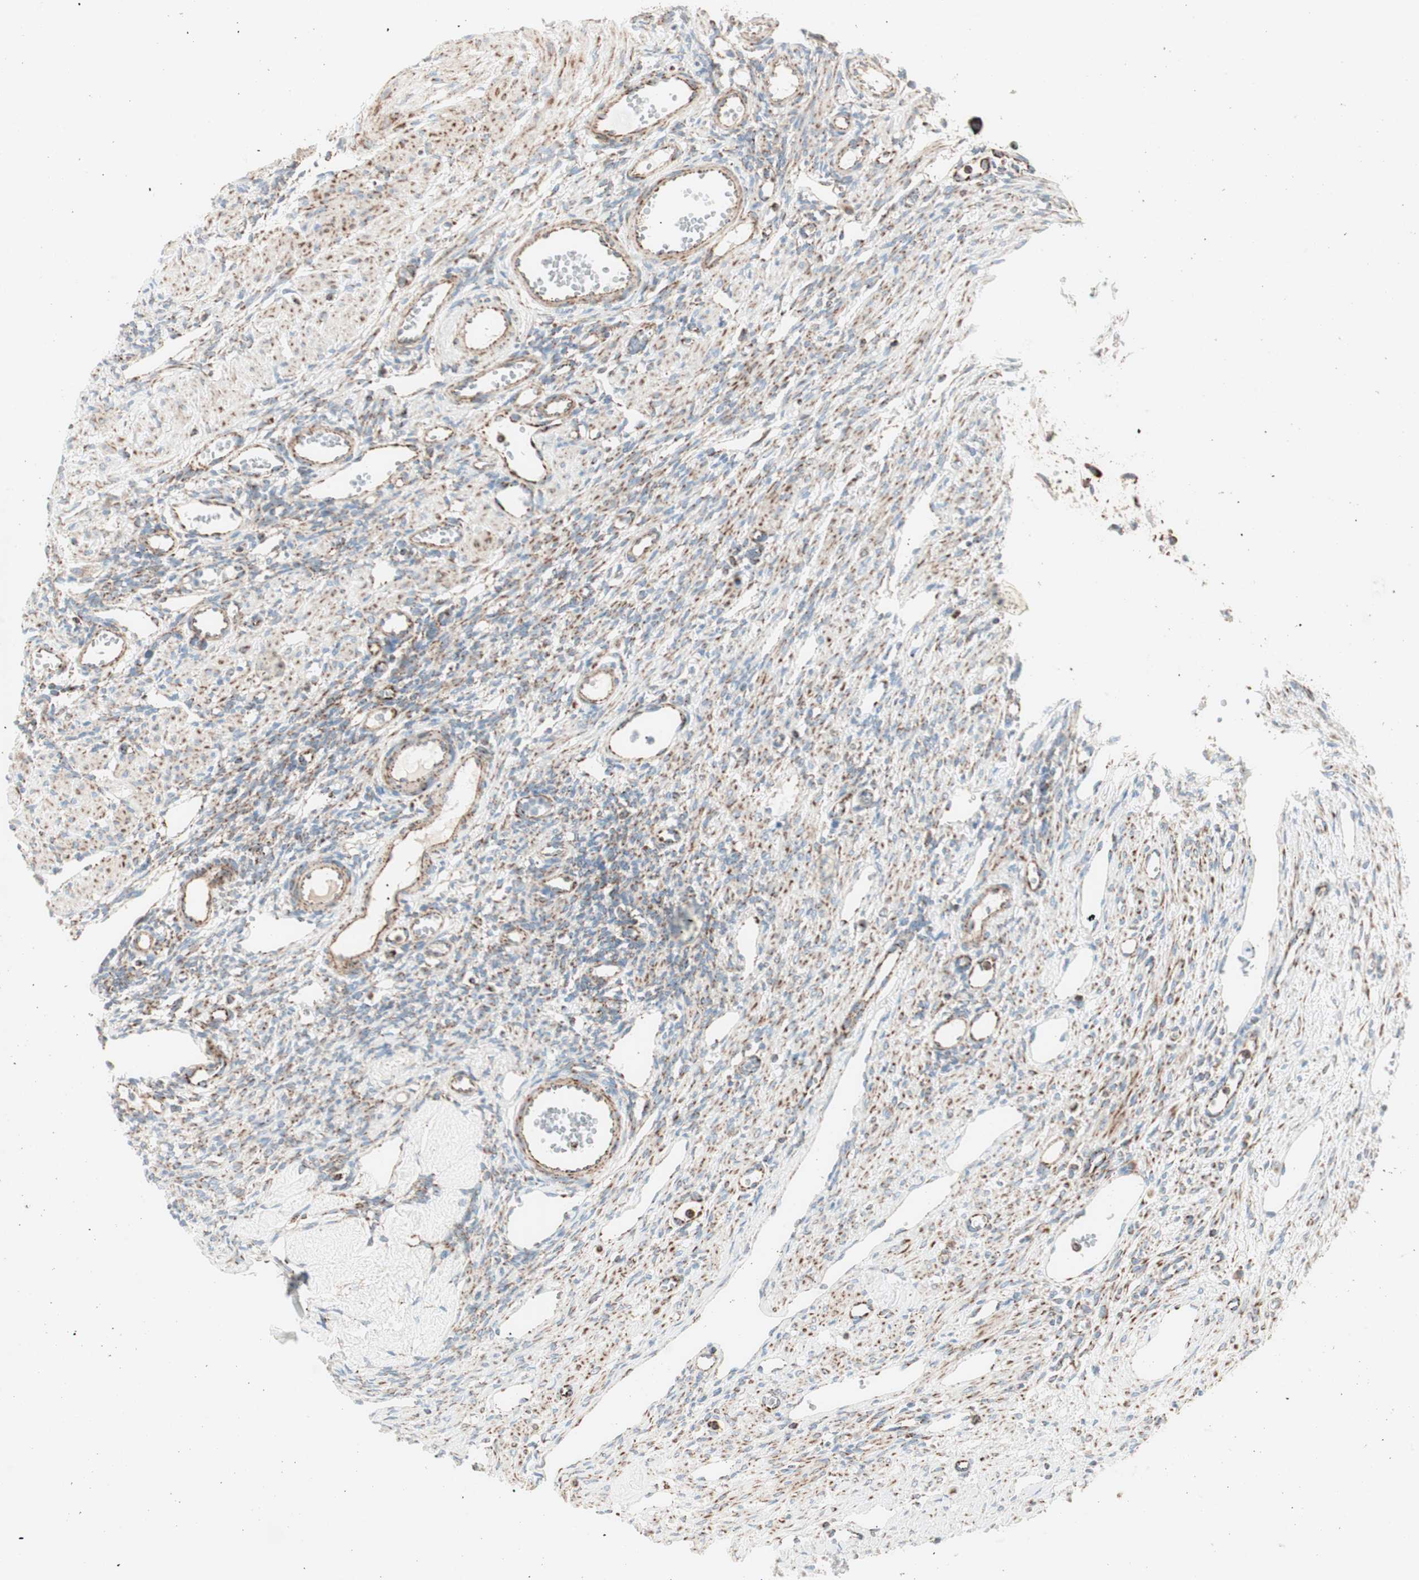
{"staining": {"intensity": "moderate", "quantity": "25%-75%", "location": "cytoplasmic/membranous"}, "tissue": "ovary", "cell_type": "Ovarian stroma cells", "image_type": "normal", "snomed": [{"axis": "morphology", "description": "Normal tissue, NOS"}, {"axis": "topography", "description": "Ovary"}], "caption": "DAB (3,3'-diaminobenzidine) immunohistochemical staining of normal human ovary displays moderate cytoplasmic/membranous protein positivity in about 25%-75% of ovarian stroma cells. The staining was performed using DAB (3,3'-diaminobenzidine) to visualize the protein expression in brown, while the nuclei were stained in blue with hematoxylin (Magnification: 20x).", "gene": "TOMM20", "patient": {"sex": "female", "age": 33}}